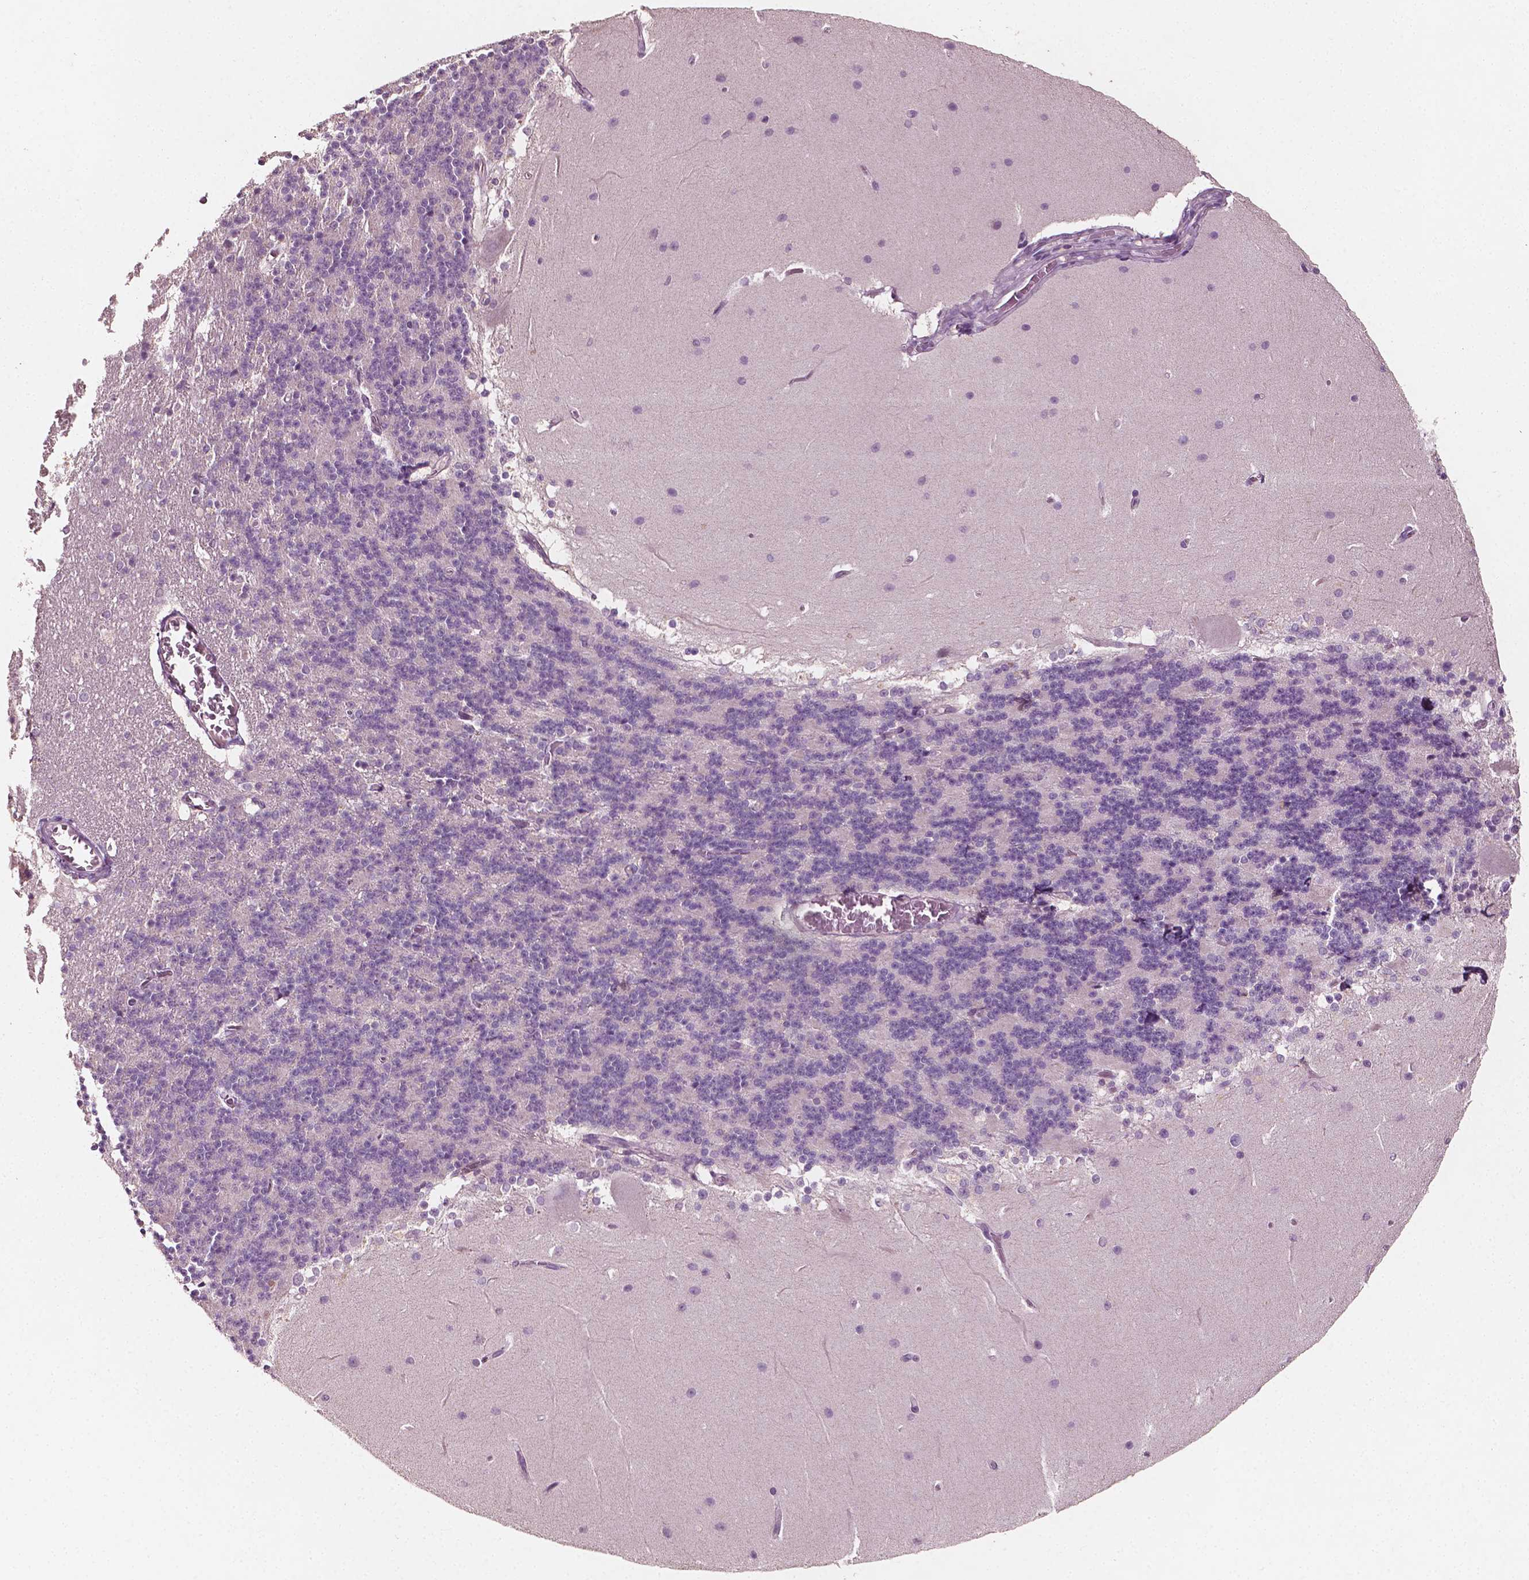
{"staining": {"intensity": "negative", "quantity": "none", "location": "none"}, "tissue": "cerebellum", "cell_type": "Cells in granular layer", "image_type": "normal", "snomed": [{"axis": "morphology", "description": "Normal tissue, NOS"}, {"axis": "topography", "description": "Cerebellum"}], "caption": "An image of cerebellum stained for a protein reveals no brown staining in cells in granular layer. The staining is performed using DAB (3,3'-diaminobenzidine) brown chromogen with nuclei counter-stained in using hematoxylin.", "gene": "PLA2R1", "patient": {"sex": "female", "age": 19}}